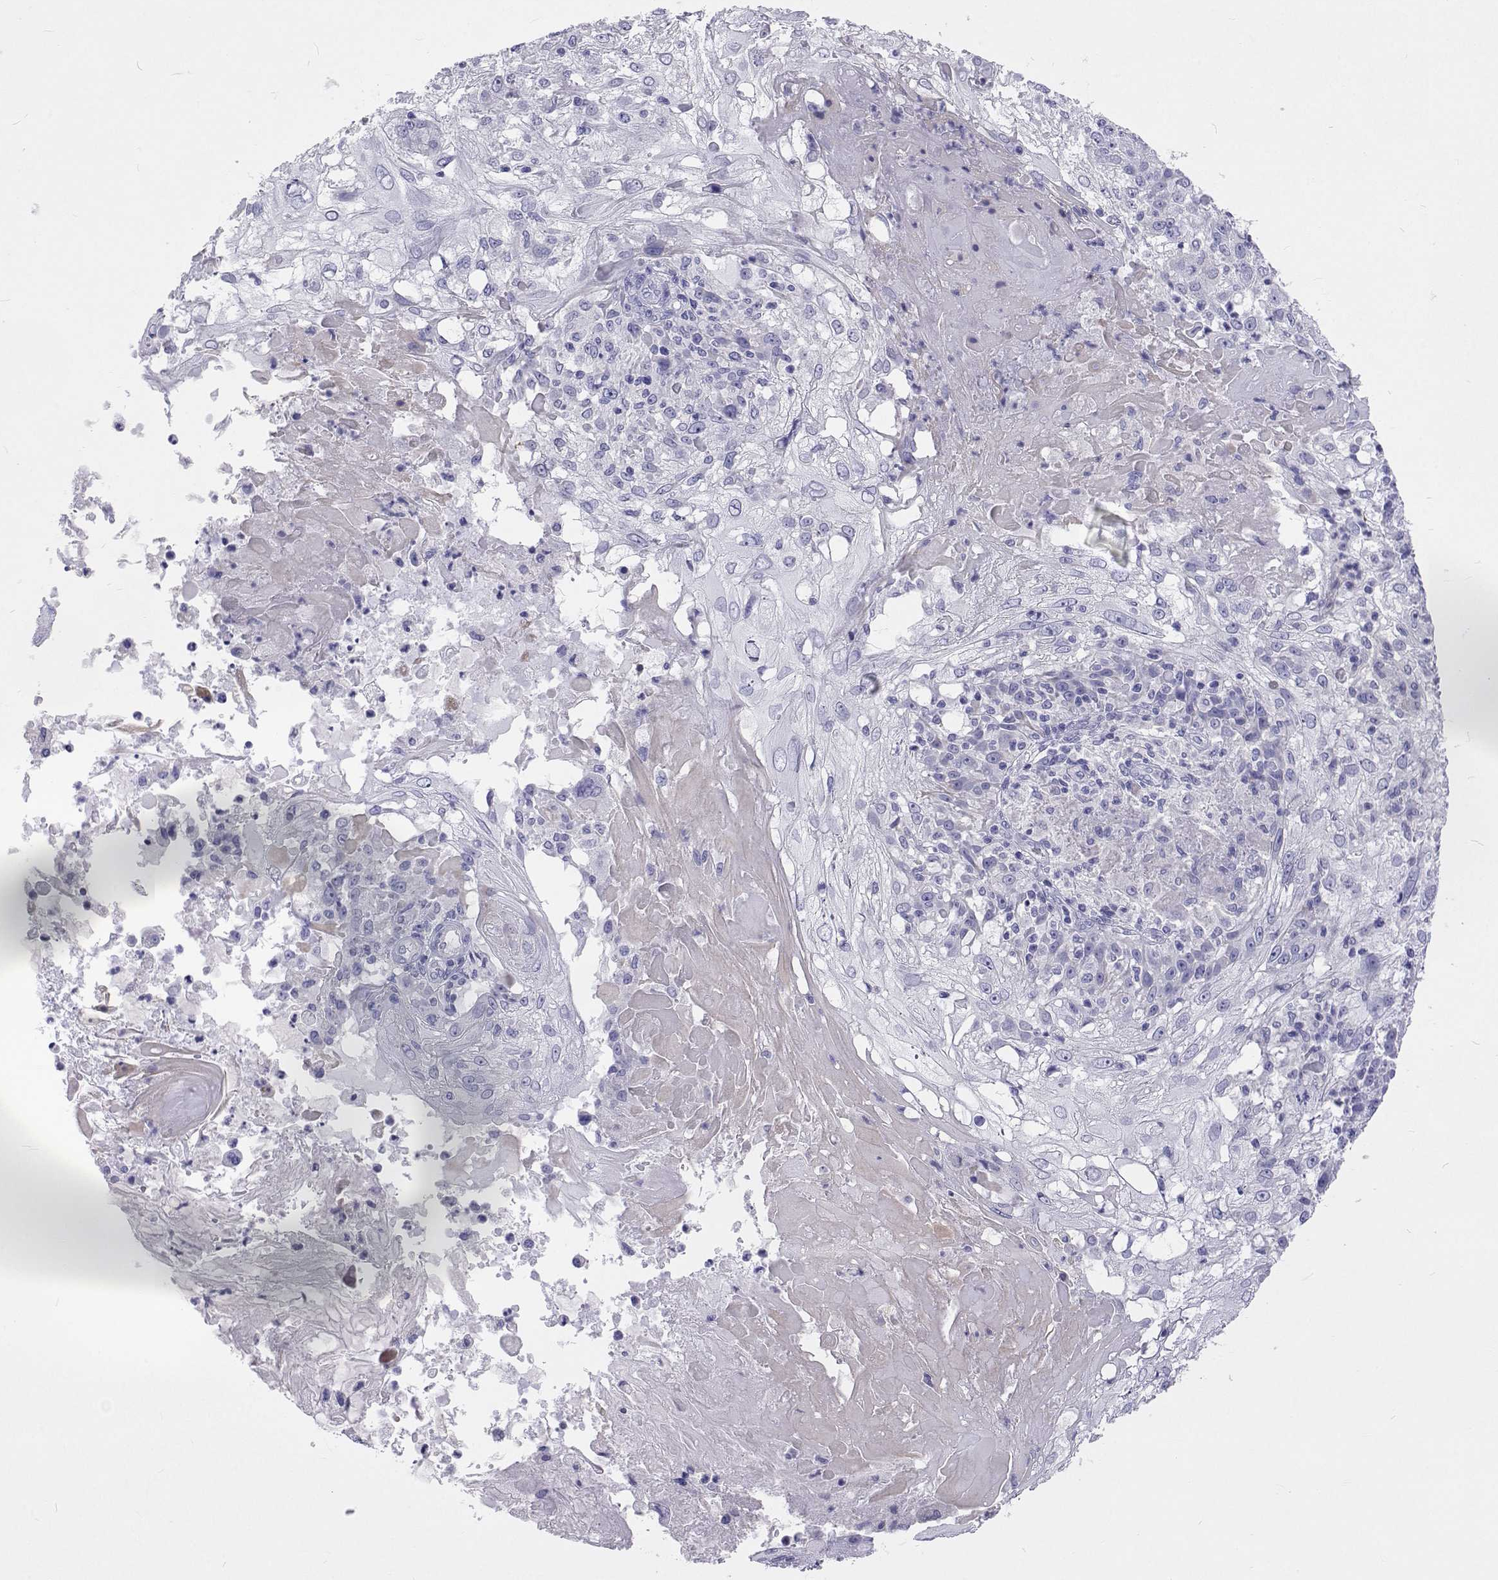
{"staining": {"intensity": "negative", "quantity": "none", "location": "none"}, "tissue": "skin cancer", "cell_type": "Tumor cells", "image_type": "cancer", "snomed": [{"axis": "morphology", "description": "Normal tissue, NOS"}, {"axis": "morphology", "description": "Squamous cell carcinoma, NOS"}, {"axis": "topography", "description": "Skin"}], "caption": "Immunohistochemistry photomicrograph of neoplastic tissue: human squamous cell carcinoma (skin) stained with DAB exhibits no significant protein staining in tumor cells.", "gene": "UMODL1", "patient": {"sex": "female", "age": 83}}